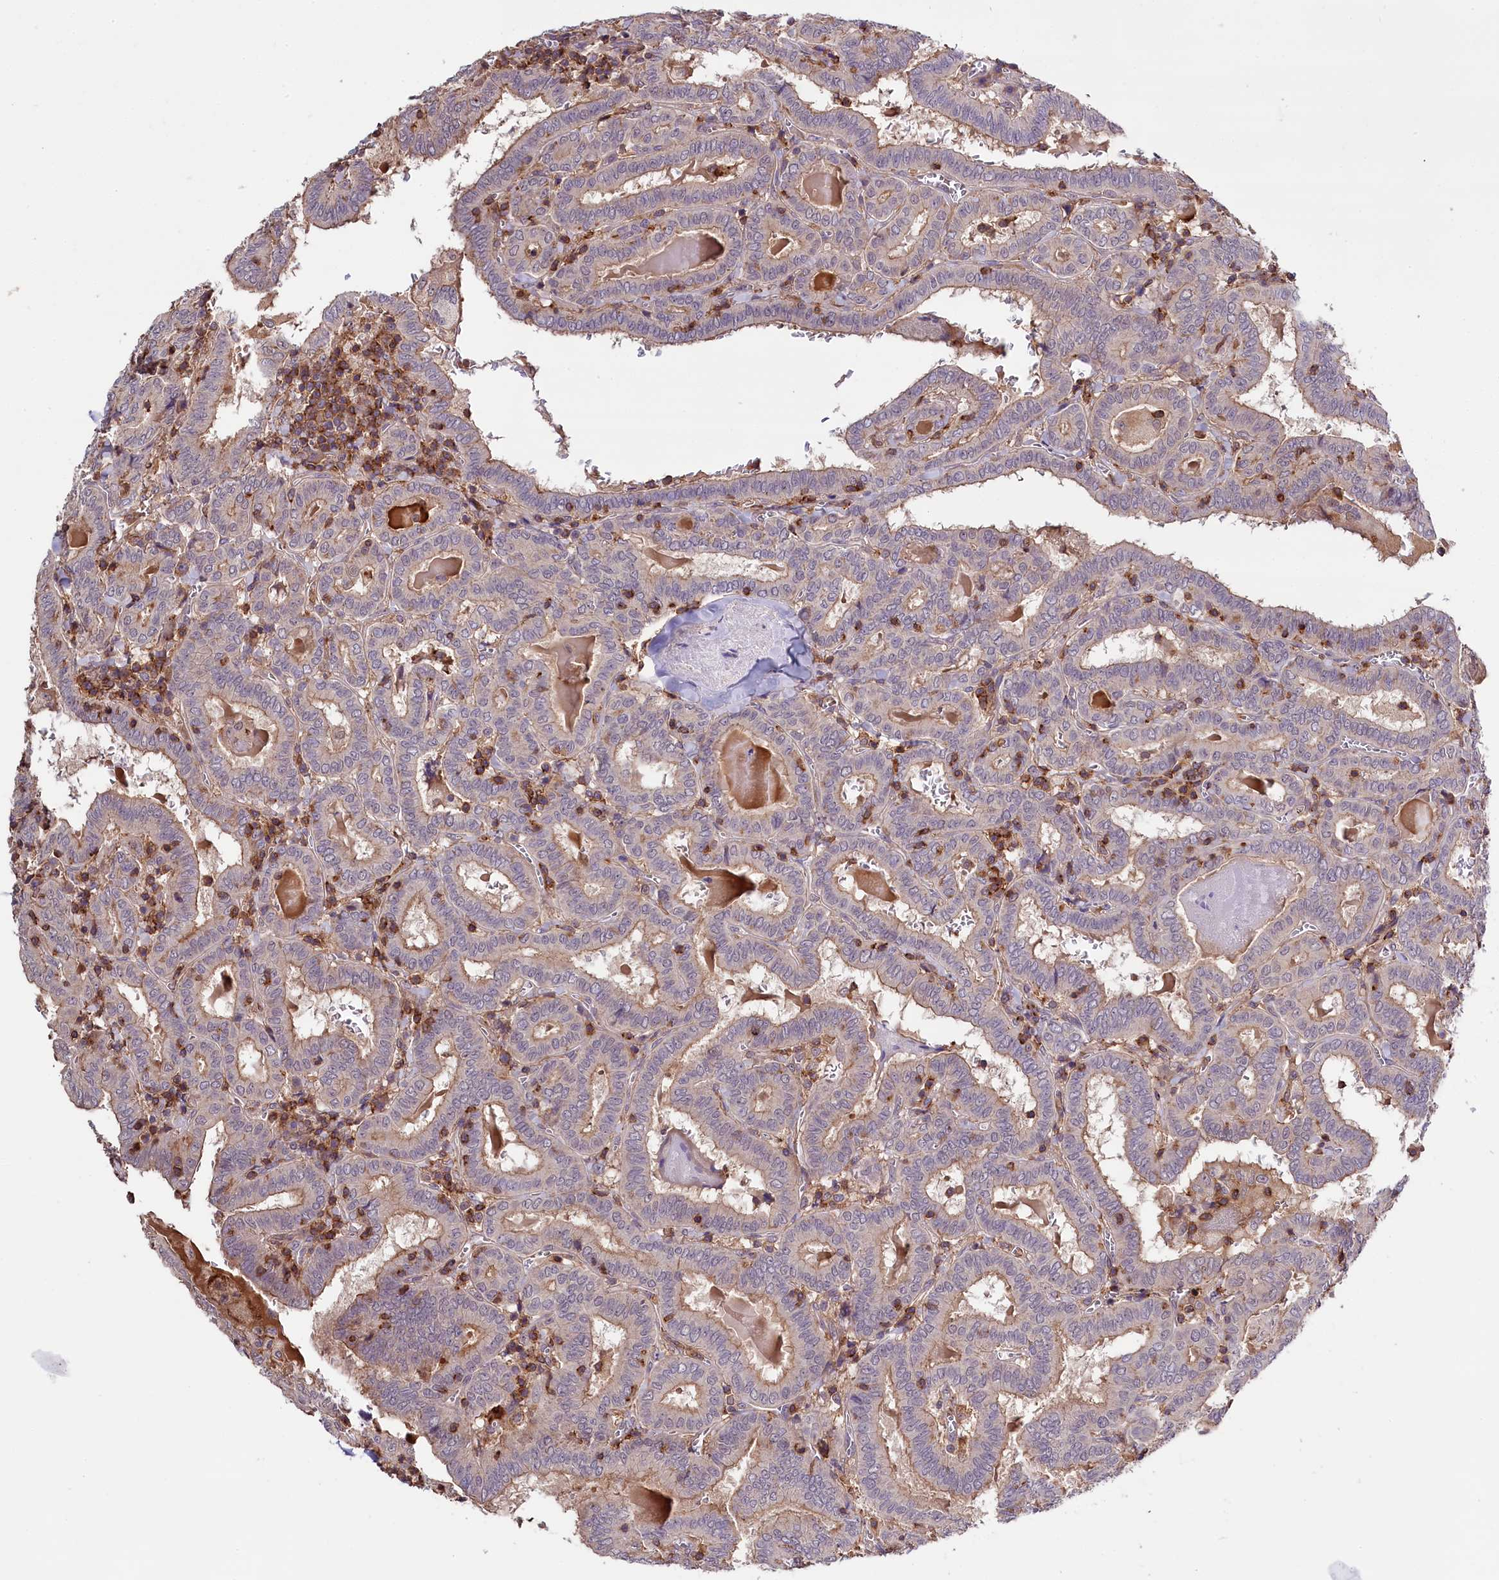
{"staining": {"intensity": "weak", "quantity": "<25%", "location": "cytoplasmic/membranous"}, "tissue": "thyroid cancer", "cell_type": "Tumor cells", "image_type": "cancer", "snomed": [{"axis": "morphology", "description": "Papillary adenocarcinoma, NOS"}, {"axis": "topography", "description": "Thyroid gland"}], "caption": "This photomicrograph is of papillary adenocarcinoma (thyroid) stained with immunohistochemistry (IHC) to label a protein in brown with the nuclei are counter-stained blue. There is no staining in tumor cells. The staining was performed using DAB (3,3'-diaminobenzidine) to visualize the protein expression in brown, while the nuclei were stained in blue with hematoxylin (Magnification: 20x).", "gene": "SKIDA1", "patient": {"sex": "female", "age": 72}}